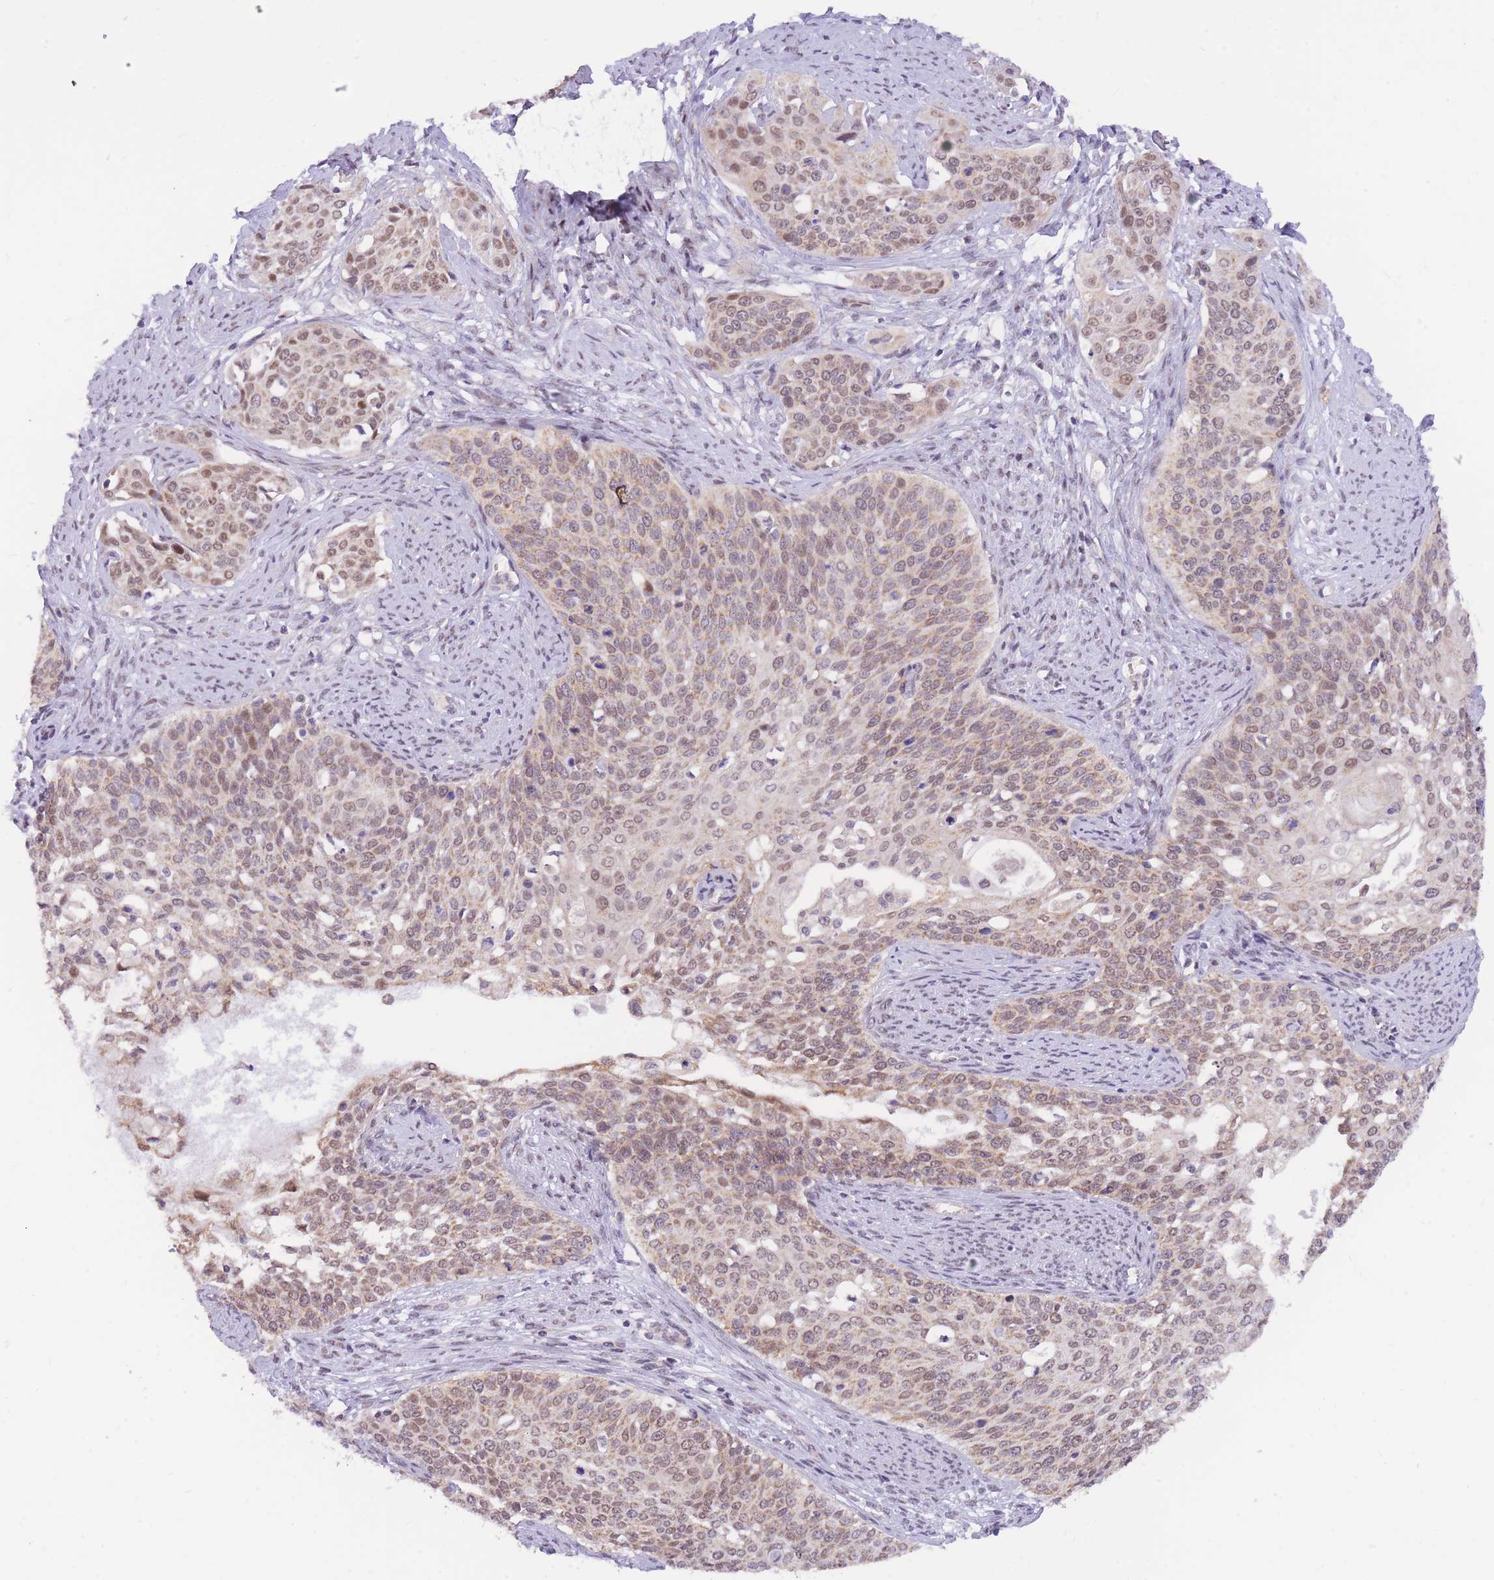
{"staining": {"intensity": "weak", "quantity": ">75%", "location": "cytoplasmic/membranous,nuclear"}, "tissue": "cervical cancer", "cell_type": "Tumor cells", "image_type": "cancer", "snomed": [{"axis": "morphology", "description": "Squamous cell carcinoma, NOS"}, {"axis": "topography", "description": "Cervix"}], "caption": "This photomicrograph demonstrates cervical cancer (squamous cell carcinoma) stained with immunohistochemistry to label a protein in brown. The cytoplasmic/membranous and nuclear of tumor cells show weak positivity for the protein. Nuclei are counter-stained blue.", "gene": "MINDY2", "patient": {"sex": "female", "age": 44}}